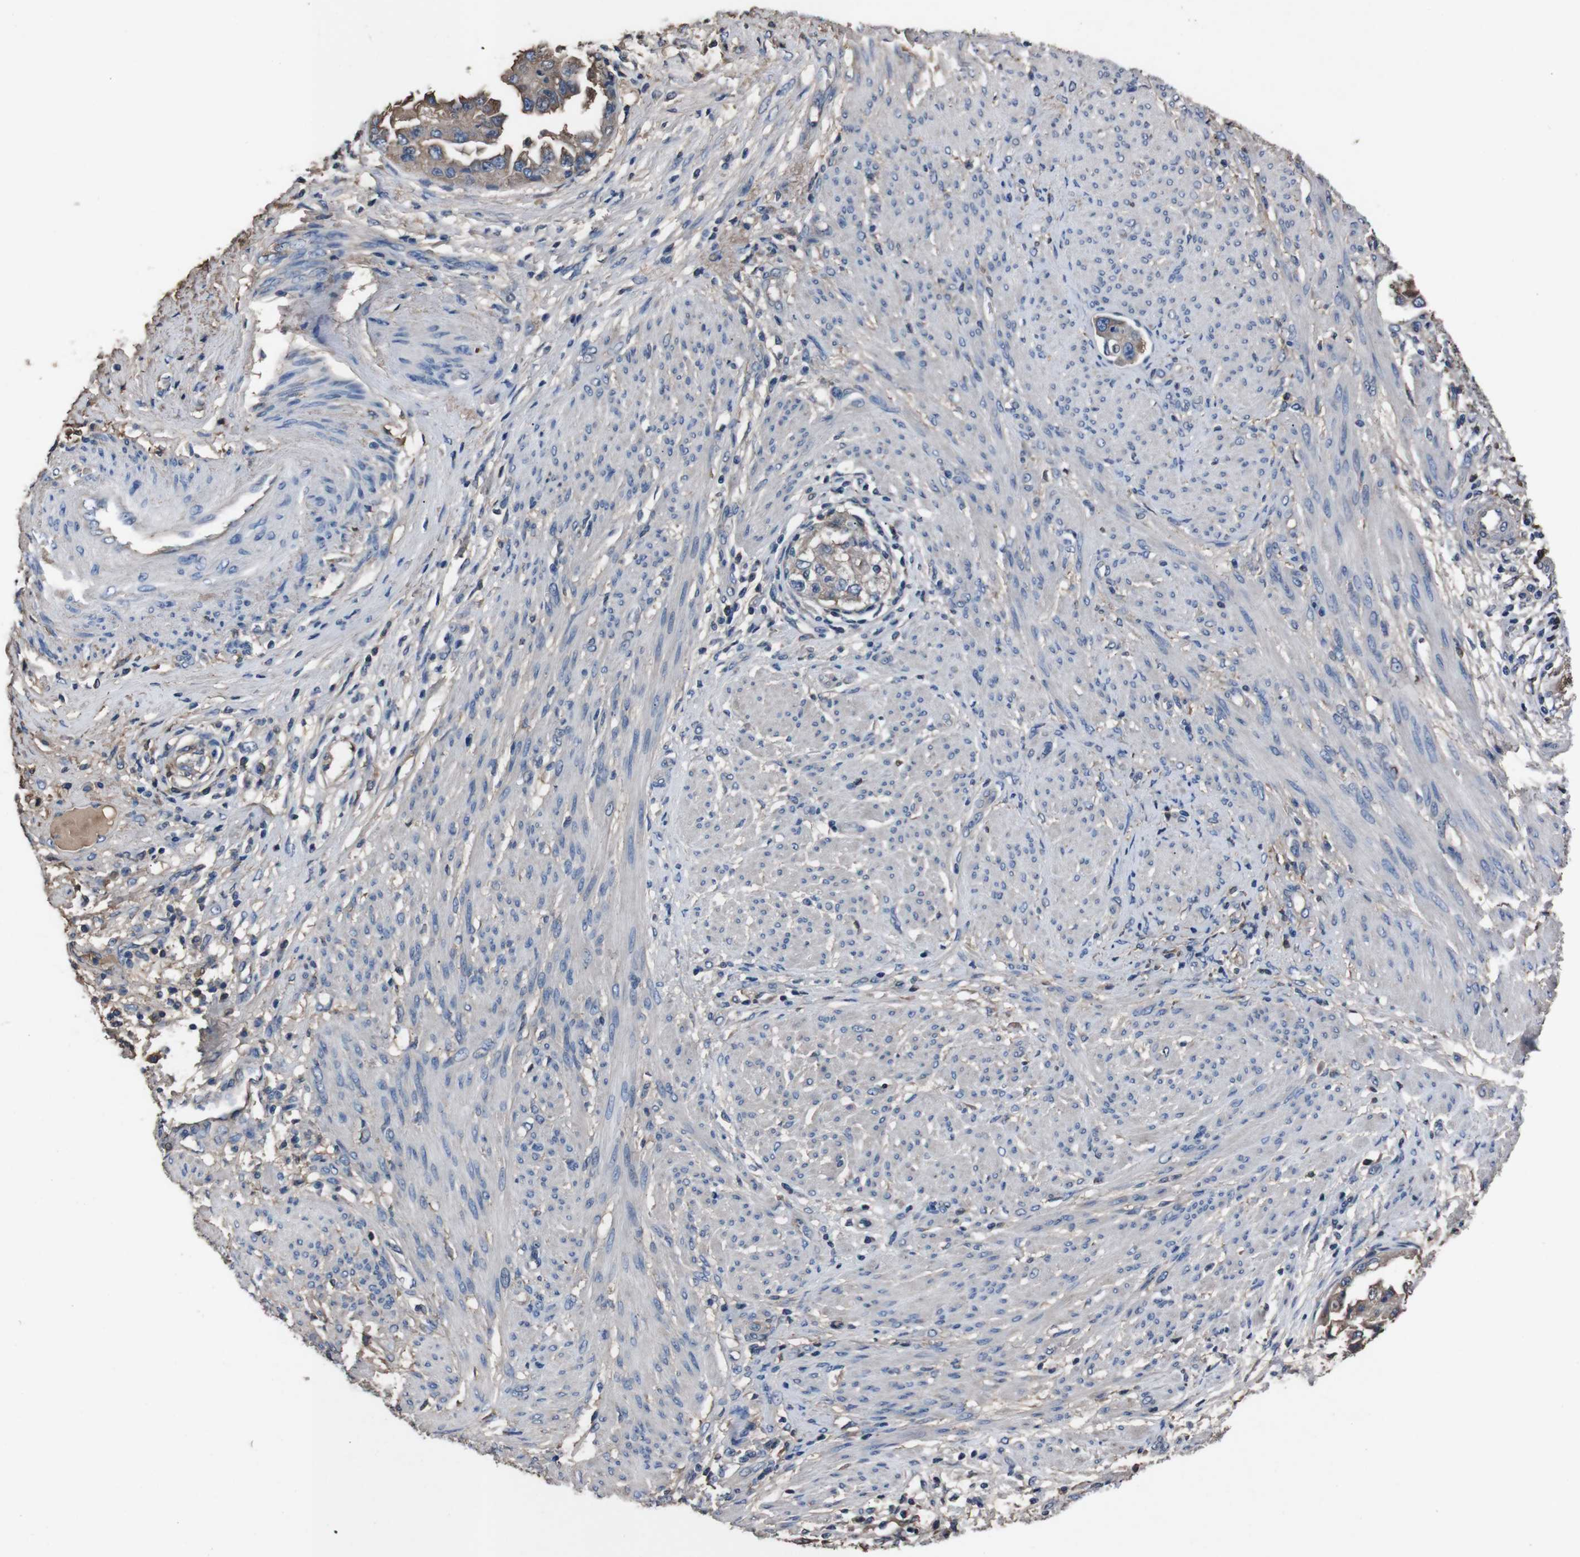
{"staining": {"intensity": "weak", "quantity": ">75%", "location": "cytoplasmic/membranous"}, "tissue": "endometrial cancer", "cell_type": "Tumor cells", "image_type": "cancer", "snomed": [{"axis": "morphology", "description": "Adenocarcinoma, NOS"}, {"axis": "topography", "description": "Endometrium"}], "caption": "Endometrial cancer stained with a brown dye demonstrates weak cytoplasmic/membranous positive staining in about >75% of tumor cells.", "gene": "LEP", "patient": {"sex": "female", "age": 85}}